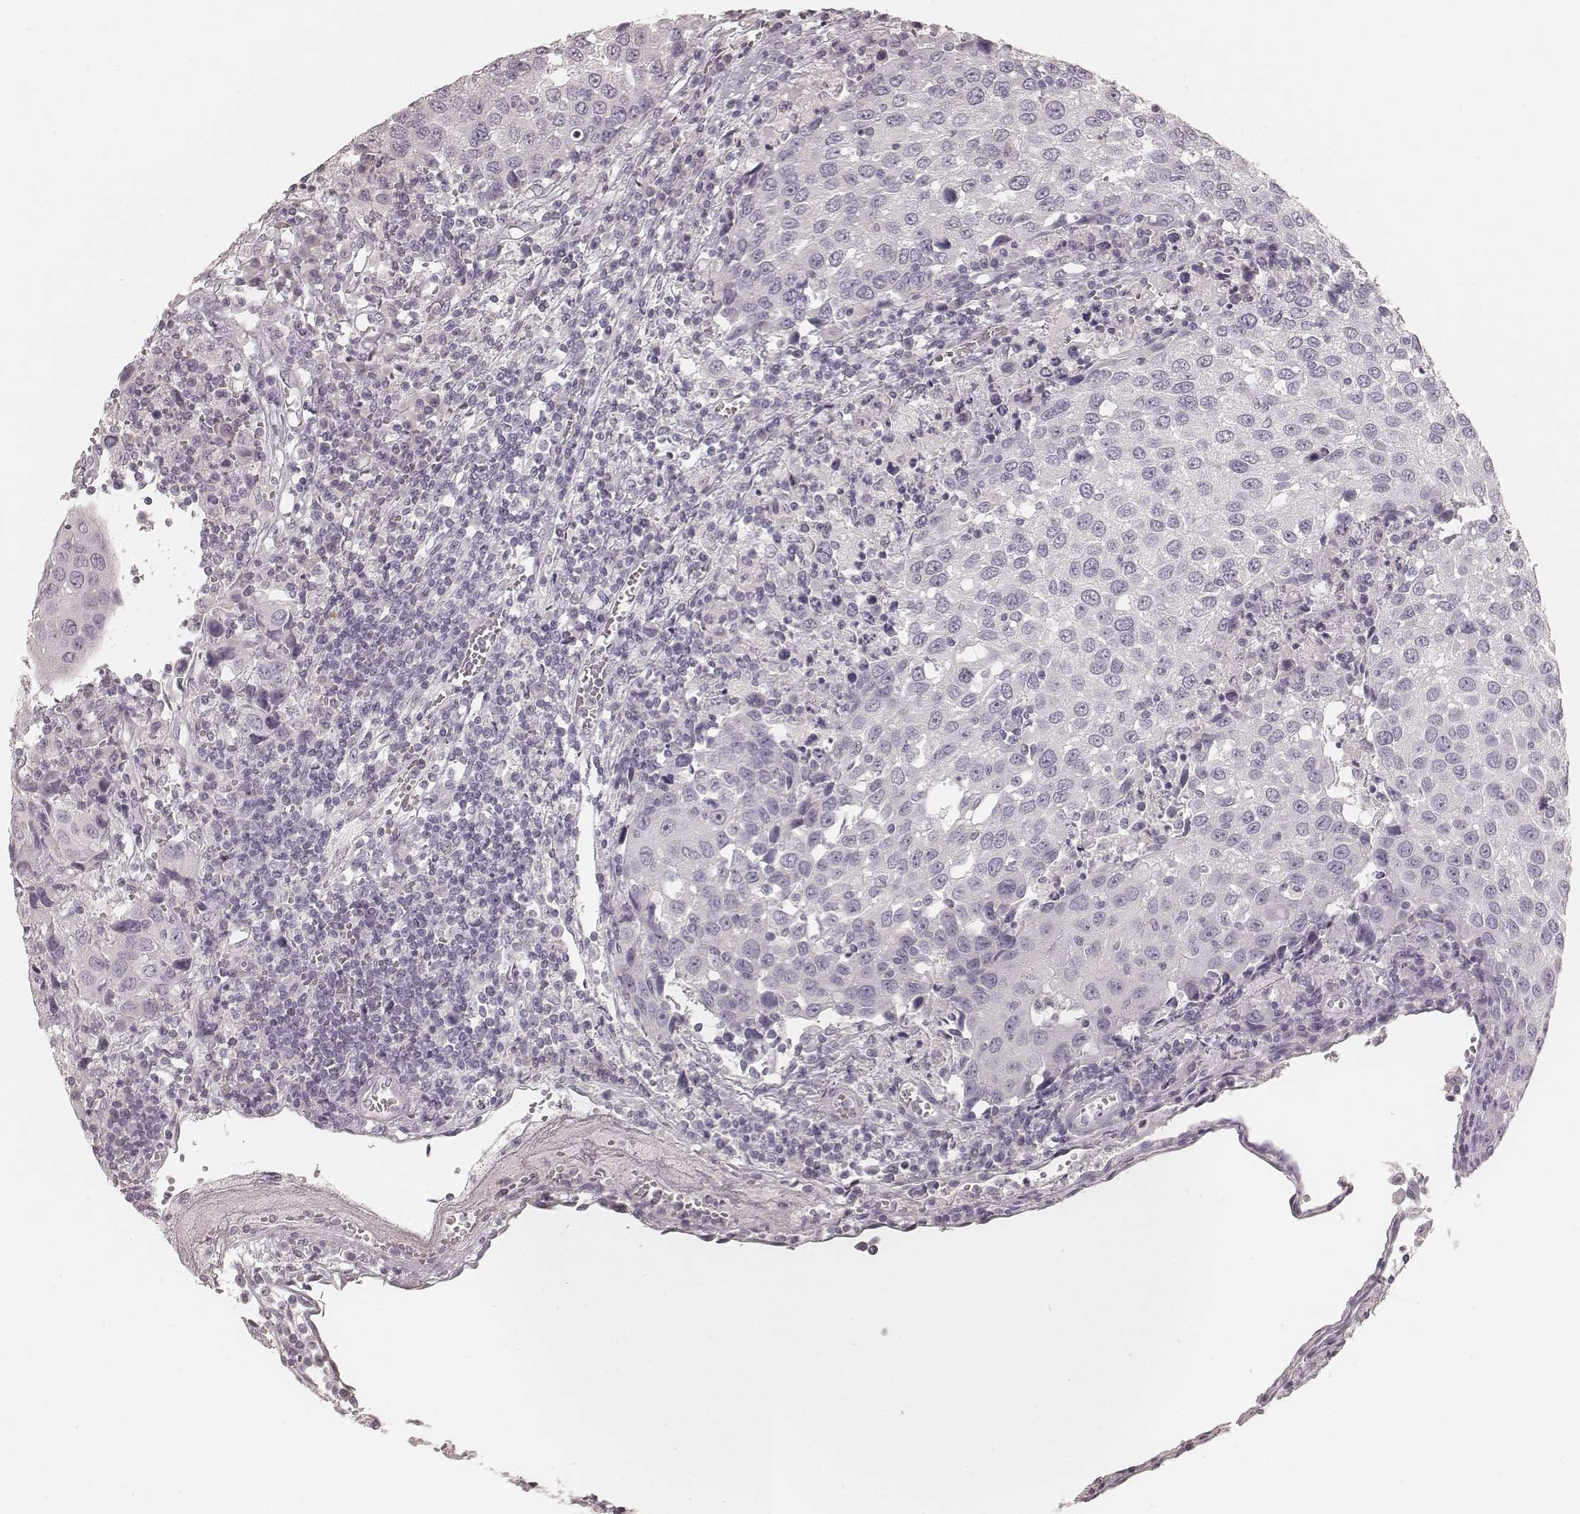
{"staining": {"intensity": "negative", "quantity": "none", "location": "none"}, "tissue": "urothelial cancer", "cell_type": "Tumor cells", "image_type": "cancer", "snomed": [{"axis": "morphology", "description": "Urothelial carcinoma, High grade"}, {"axis": "topography", "description": "Urinary bladder"}], "caption": "Urothelial cancer stained for a protein using immunohistochemistry (IHC) displays no staining tumor cells.", "gene": "KRT26", "patient": {"sex": "female", "age": 85}}